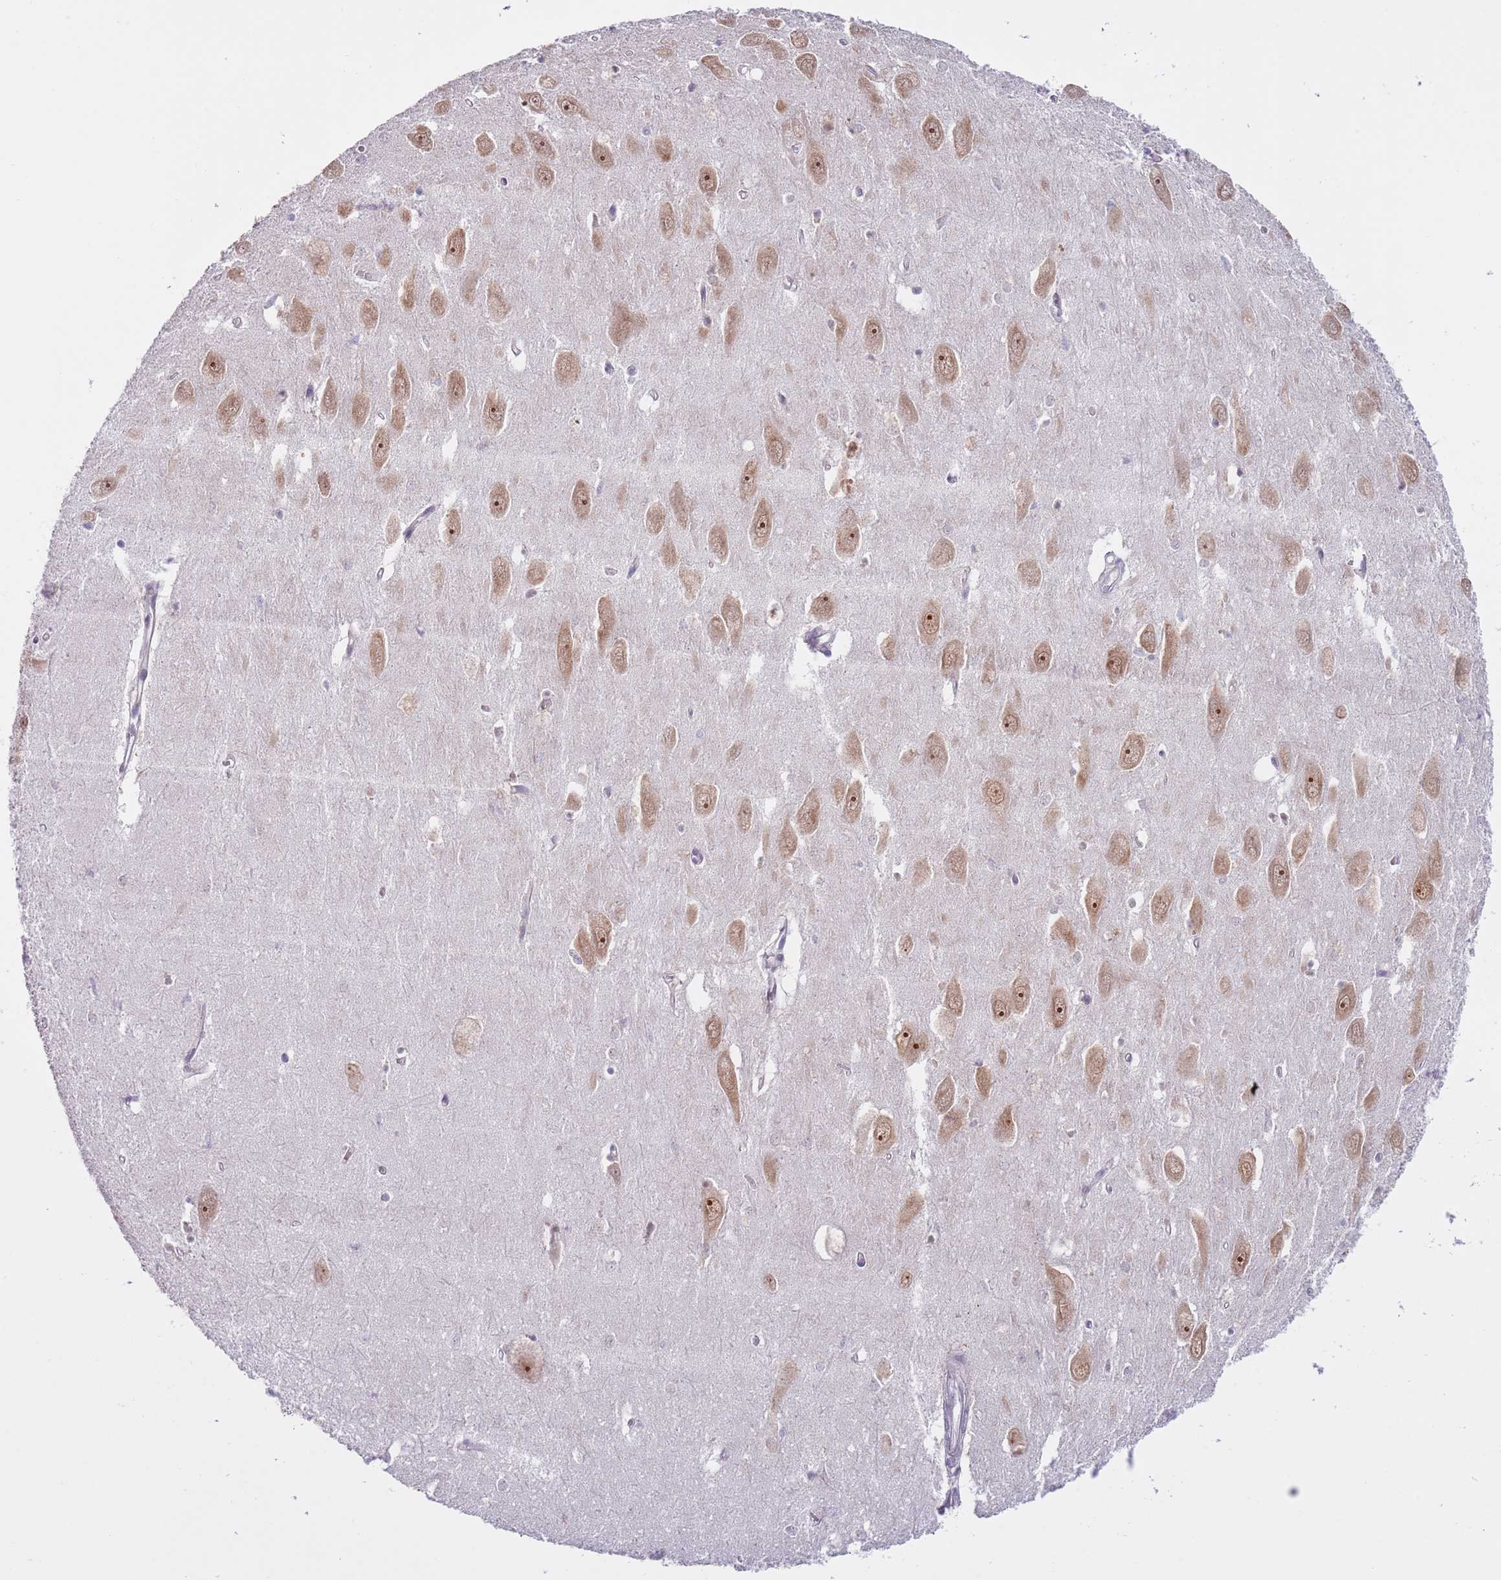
{"staining": {"intensity": "negative", "quantity": "none", "location": "none"}, "tissue": "hippocampus", "cell_type": "Glial cells", "image_type": "normal", "snomed": [{"axis": "morphology", "description": "Normal tissue, NOS"}, {"axis": "topography", "description": "Hippocampus"}], "caption": "Micrograph shows no significant protein expression in glial cells of benign hippocampus.", "gene": "SLC25A32", "patient": {"sex": "female", "age": 64}}